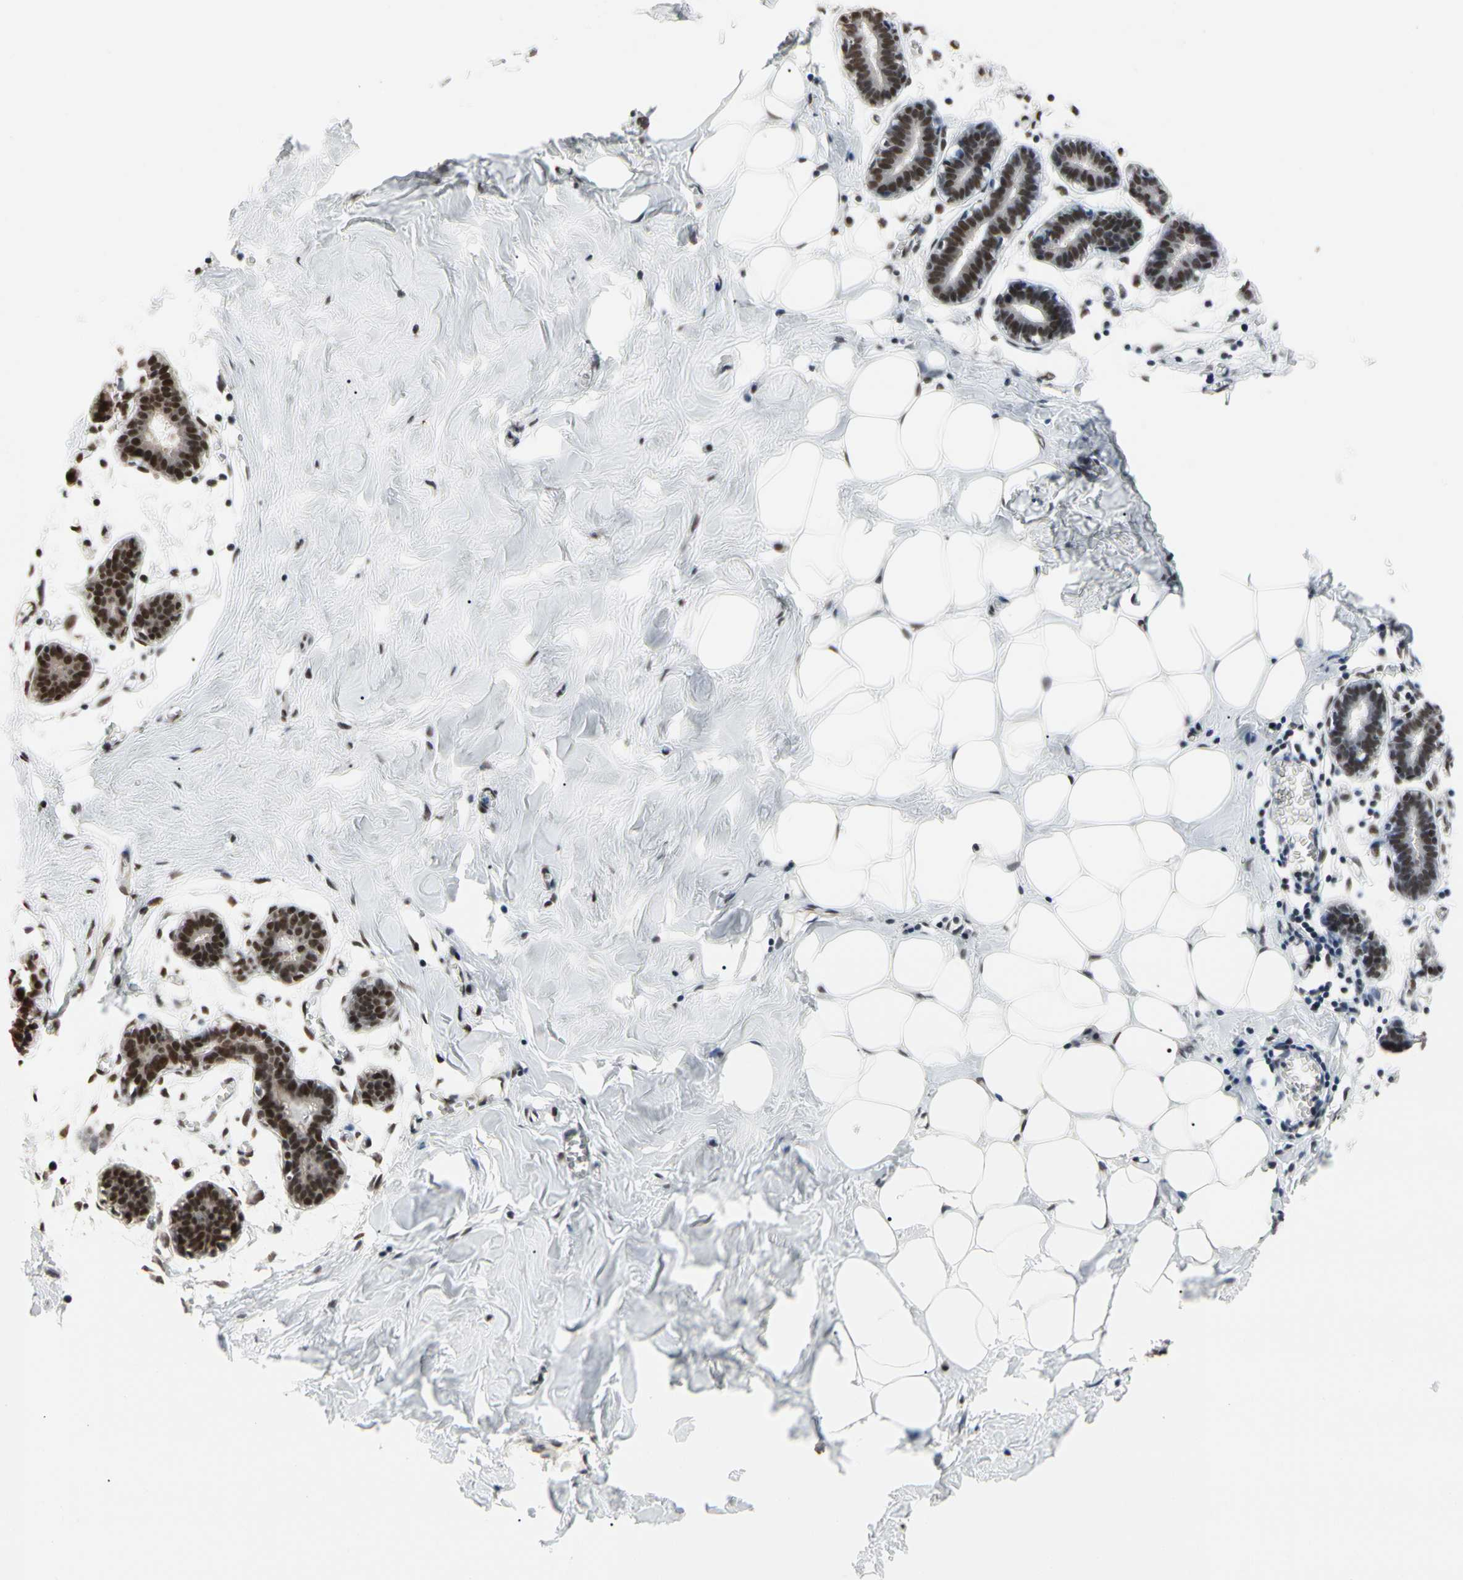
{"staining": {"intensity": "moderate", "quantity": "<25%", "location": "nuclear"}, "tissue": "breast", "cell_type": "Adipocytes", "image_type": "normal", "snomed": [{"axis": "morphology", "description": "Normal tissue, NOS"}, {"axis": "topography", "description": "Breast"}], "caption": "Breast stained with a brown dye displays moderate nuclear positive staining in about <25% of adipocytes.", "gene": "FAM98B", "patient": {"sex": "female", "age": 27}}